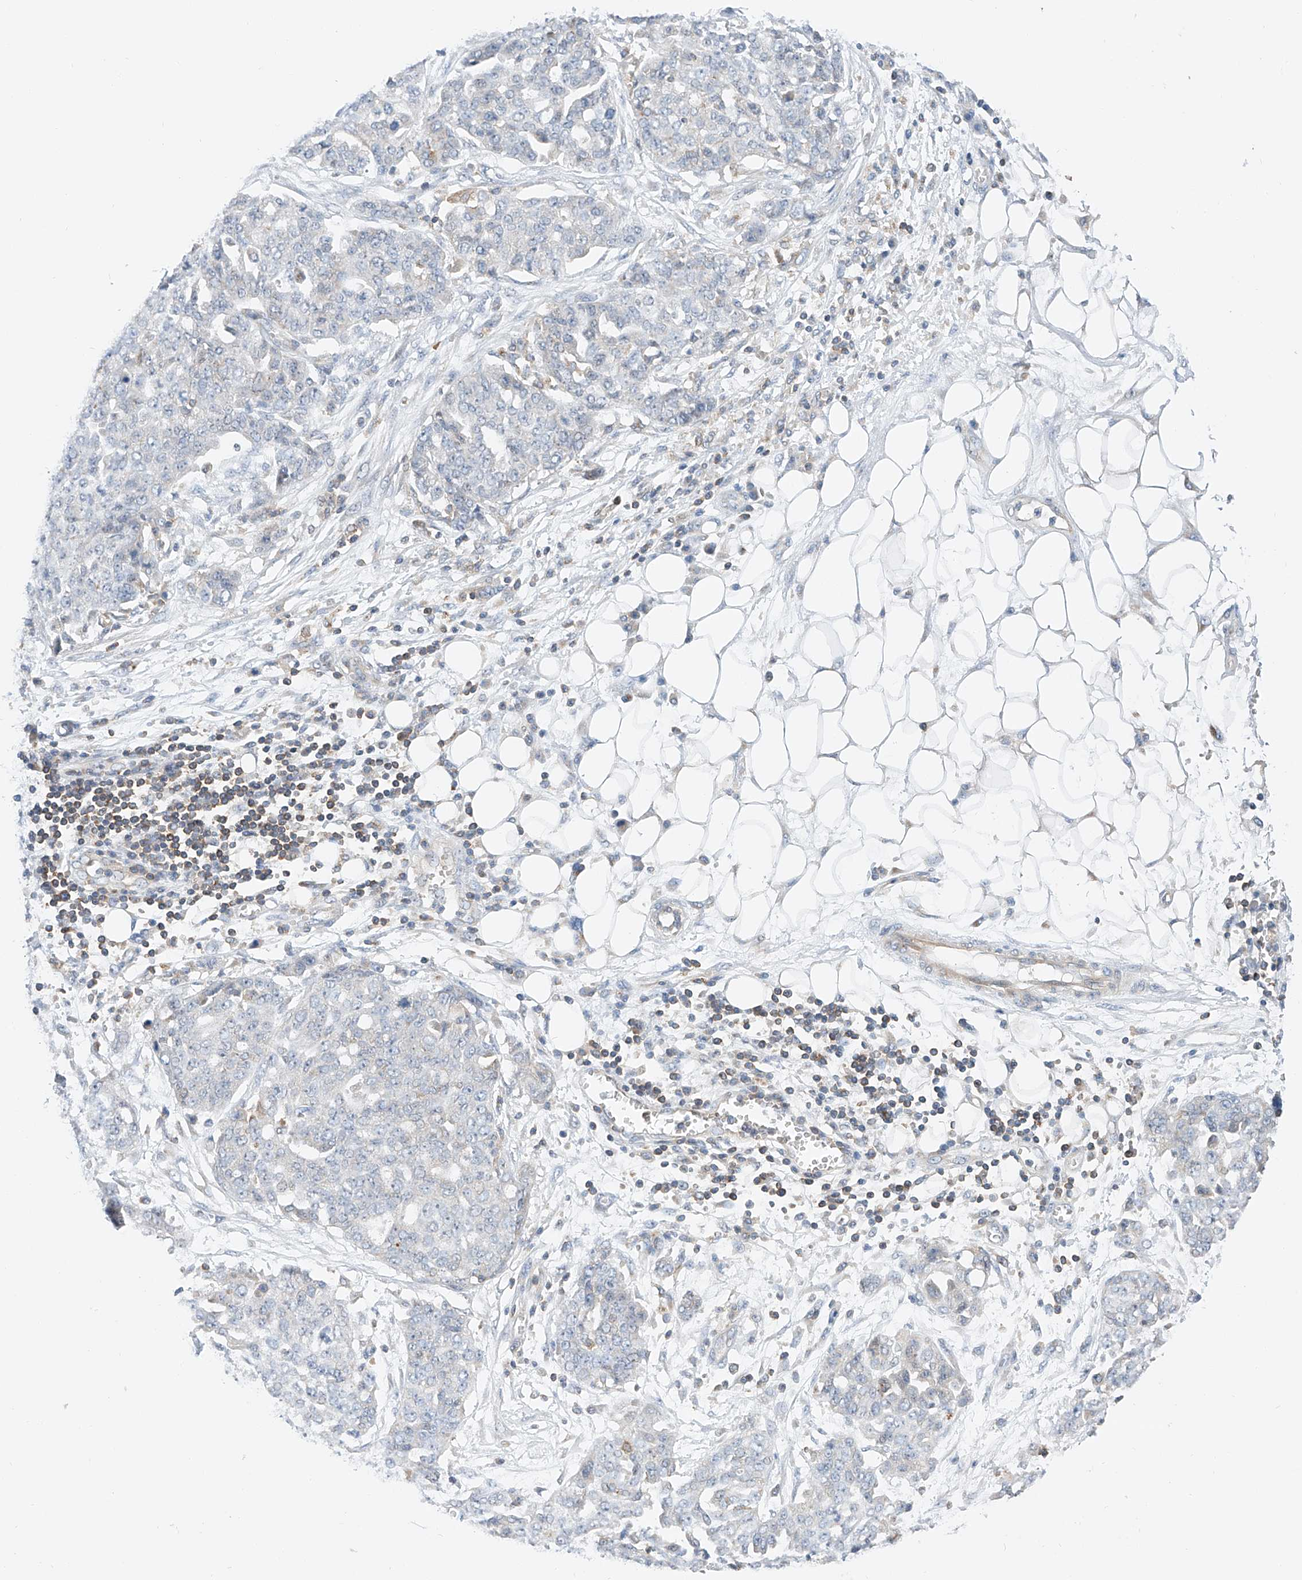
{"staining": {"intensity": "negative", "quantity": "none", "location": "none"}, "tissue": "ovarian cancer", "cell_type": "Tumor cells", "image_type": "cancer", "snomed": [{"axis": "morphology", "description": "Cystadenocarcinoma, serous, NOS"}, {"axis": "topography", "description": "Soft tissue"}, {"axis": "topography", "description": "Ovary"}], "caption": "An image of ovarian serous cystadenocarcinoma stained for a protein exhibits no brown staining in tumor cells.", "gene": "MFN2", "patient": {"sex": "female", "age": 57}}